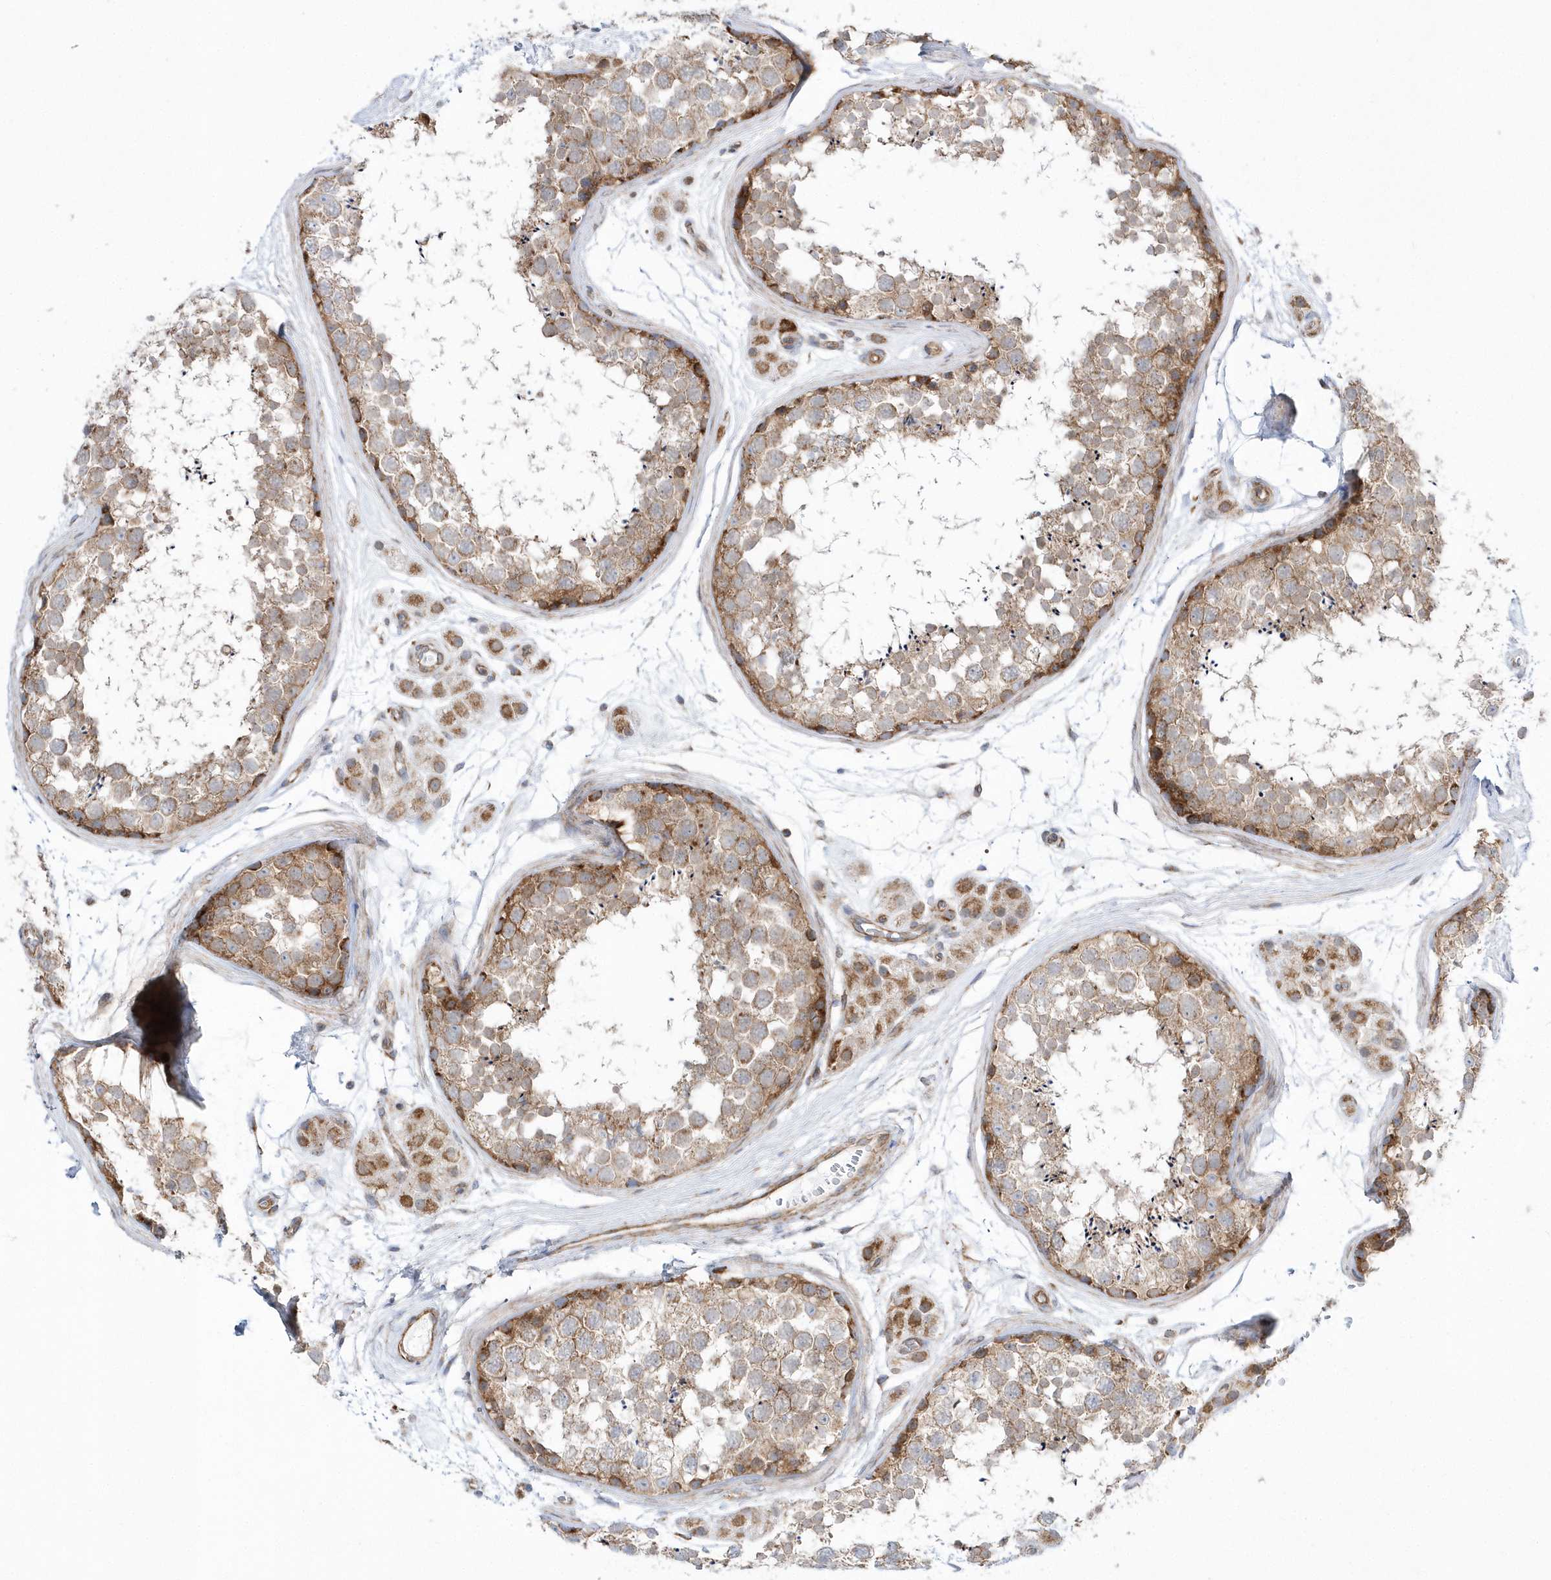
{"staining": {"intensity": "moderate", "quantity": ">75%", "location": "cytoplasmic/membranous"}, "tissue": "testis", "cell_type": "Cells in seminiferous ducts", "image_type": "normal", "snomed": [{"axis": "morphology", "description": "Normal tissue, NOS"}, {"axis": "topography", "description": "Testis"}], "caption": "Immunohistochemical staining of unremarkable testis reveals moderate cytoplasmic/membranous protein expression in approximately >75% of cells in seminiferous ducts.", "gene": "OPA1", "patient": {"sex": "male", "age": 56}}